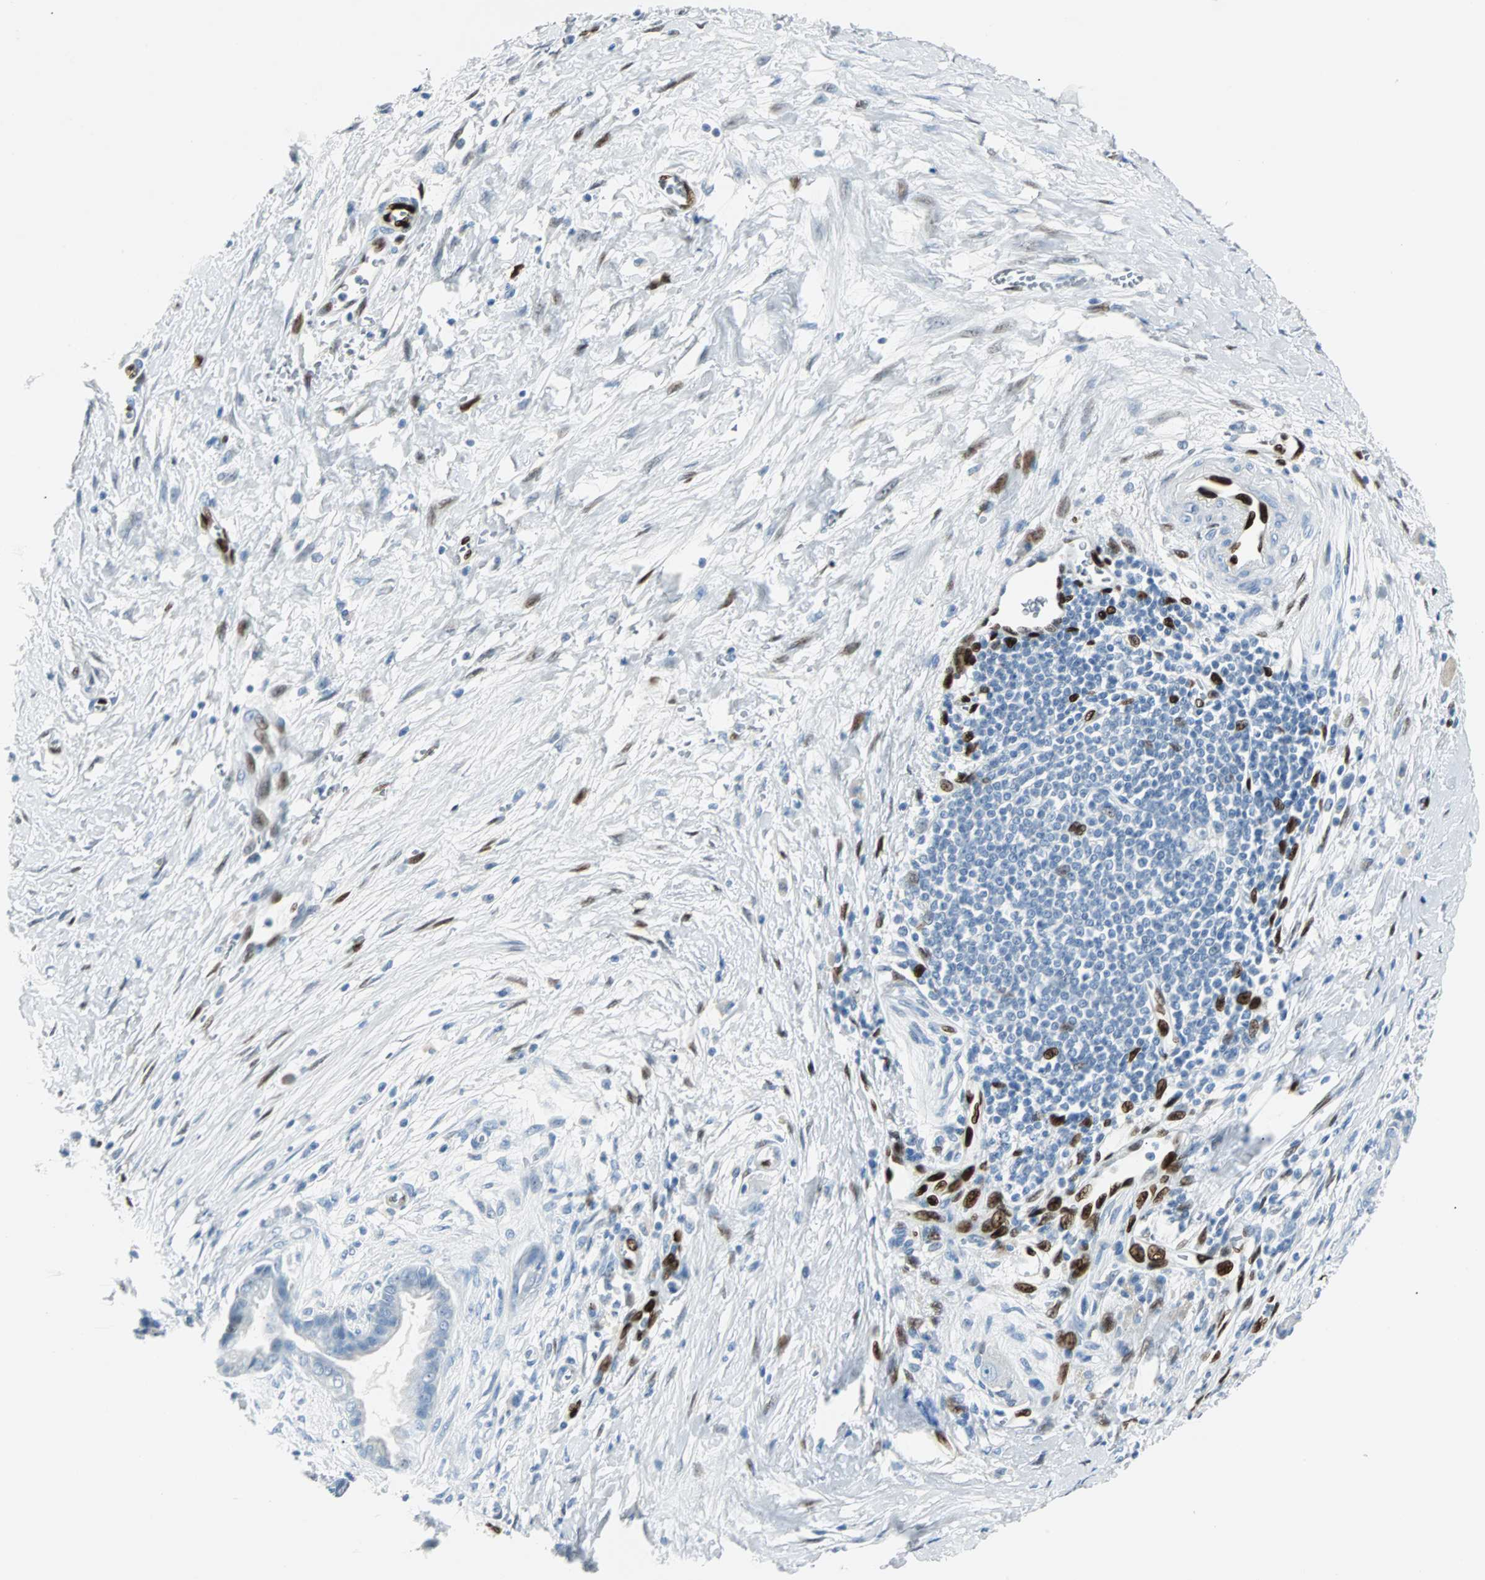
{"staining": {"intensity": "negative", "quantity": "none", "location": "none"}, "tissue": "pancreatic cancer", "cell_type": "Tumor cells", "image_type": "cancer", "snomed": [{"axis": "morphology", "description": "Adenocarcinoma, NOS"}, {"axis": "topography", "description": "Pancreas"}], "caption": "Histopathology image shows no significant protein expression in tumor cells of pancreatic cancer. (DAB immunohistochemistry visualized using brightfield microscopy, high magnification).", "gene": "IL33", "patient": {"sex": "male", "age": 59}}